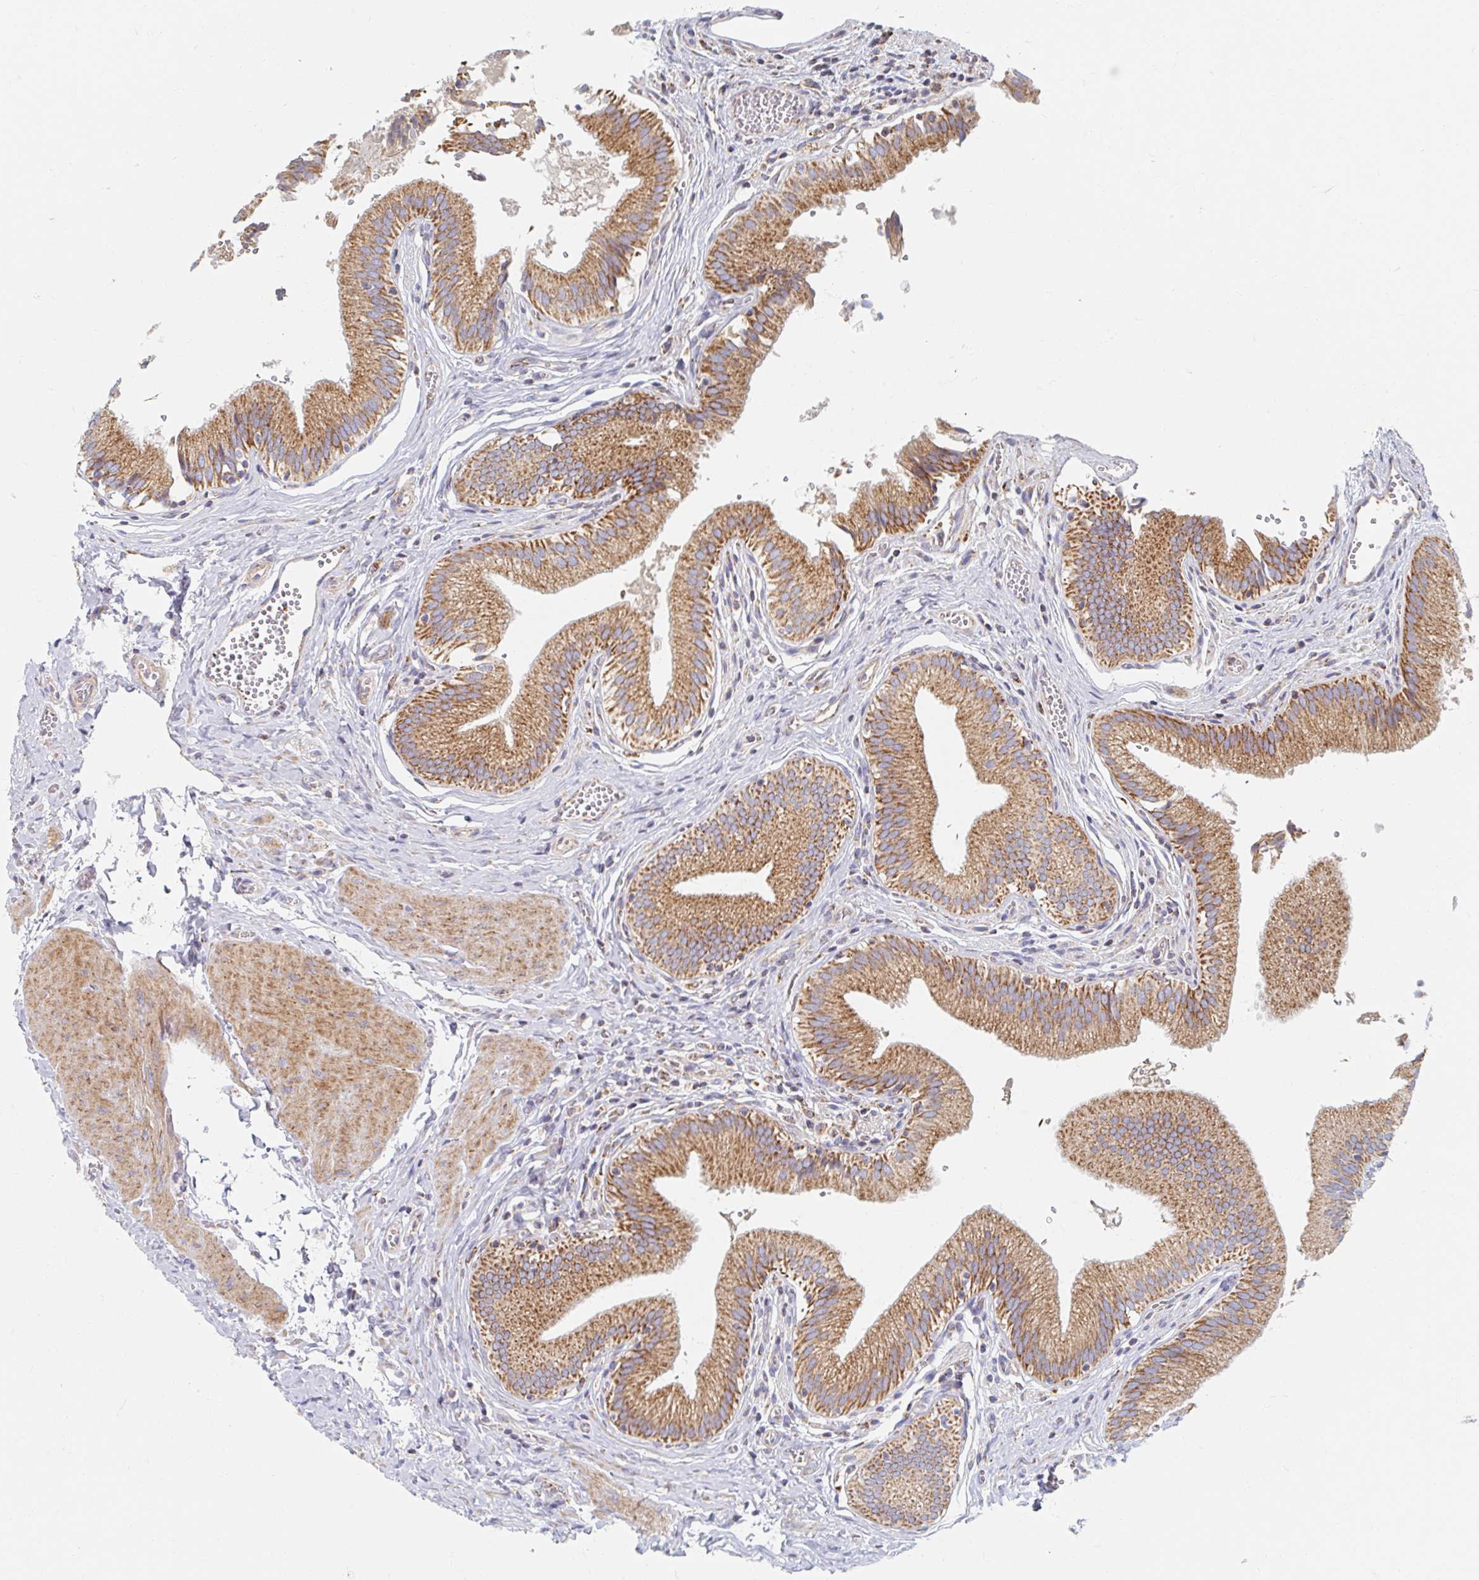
{"staining": {"intensity": "moderate", "quantity": ">75%", "location": "cytoplasmic/membranous"}, "tissue": "gallbladder", "cell_type": "Glandular cells", "image_type": "normal", "snomed": [{"axis": "morphology", "description": "Normal tissue, NOS"}, {"axis": "topography", "description": "Gallbladder"}, {"axis": "topography", "description": "Peripheral nerve tissue"}], "caption": "This image demonstrates immunohistochemistry staining of benign human gallbladder, with medium moderate cytoplasmic/membranous staining in about >75% of glandular cells.", "gene": "MAVS", "patient": {"sex": "male", "age": 17}}